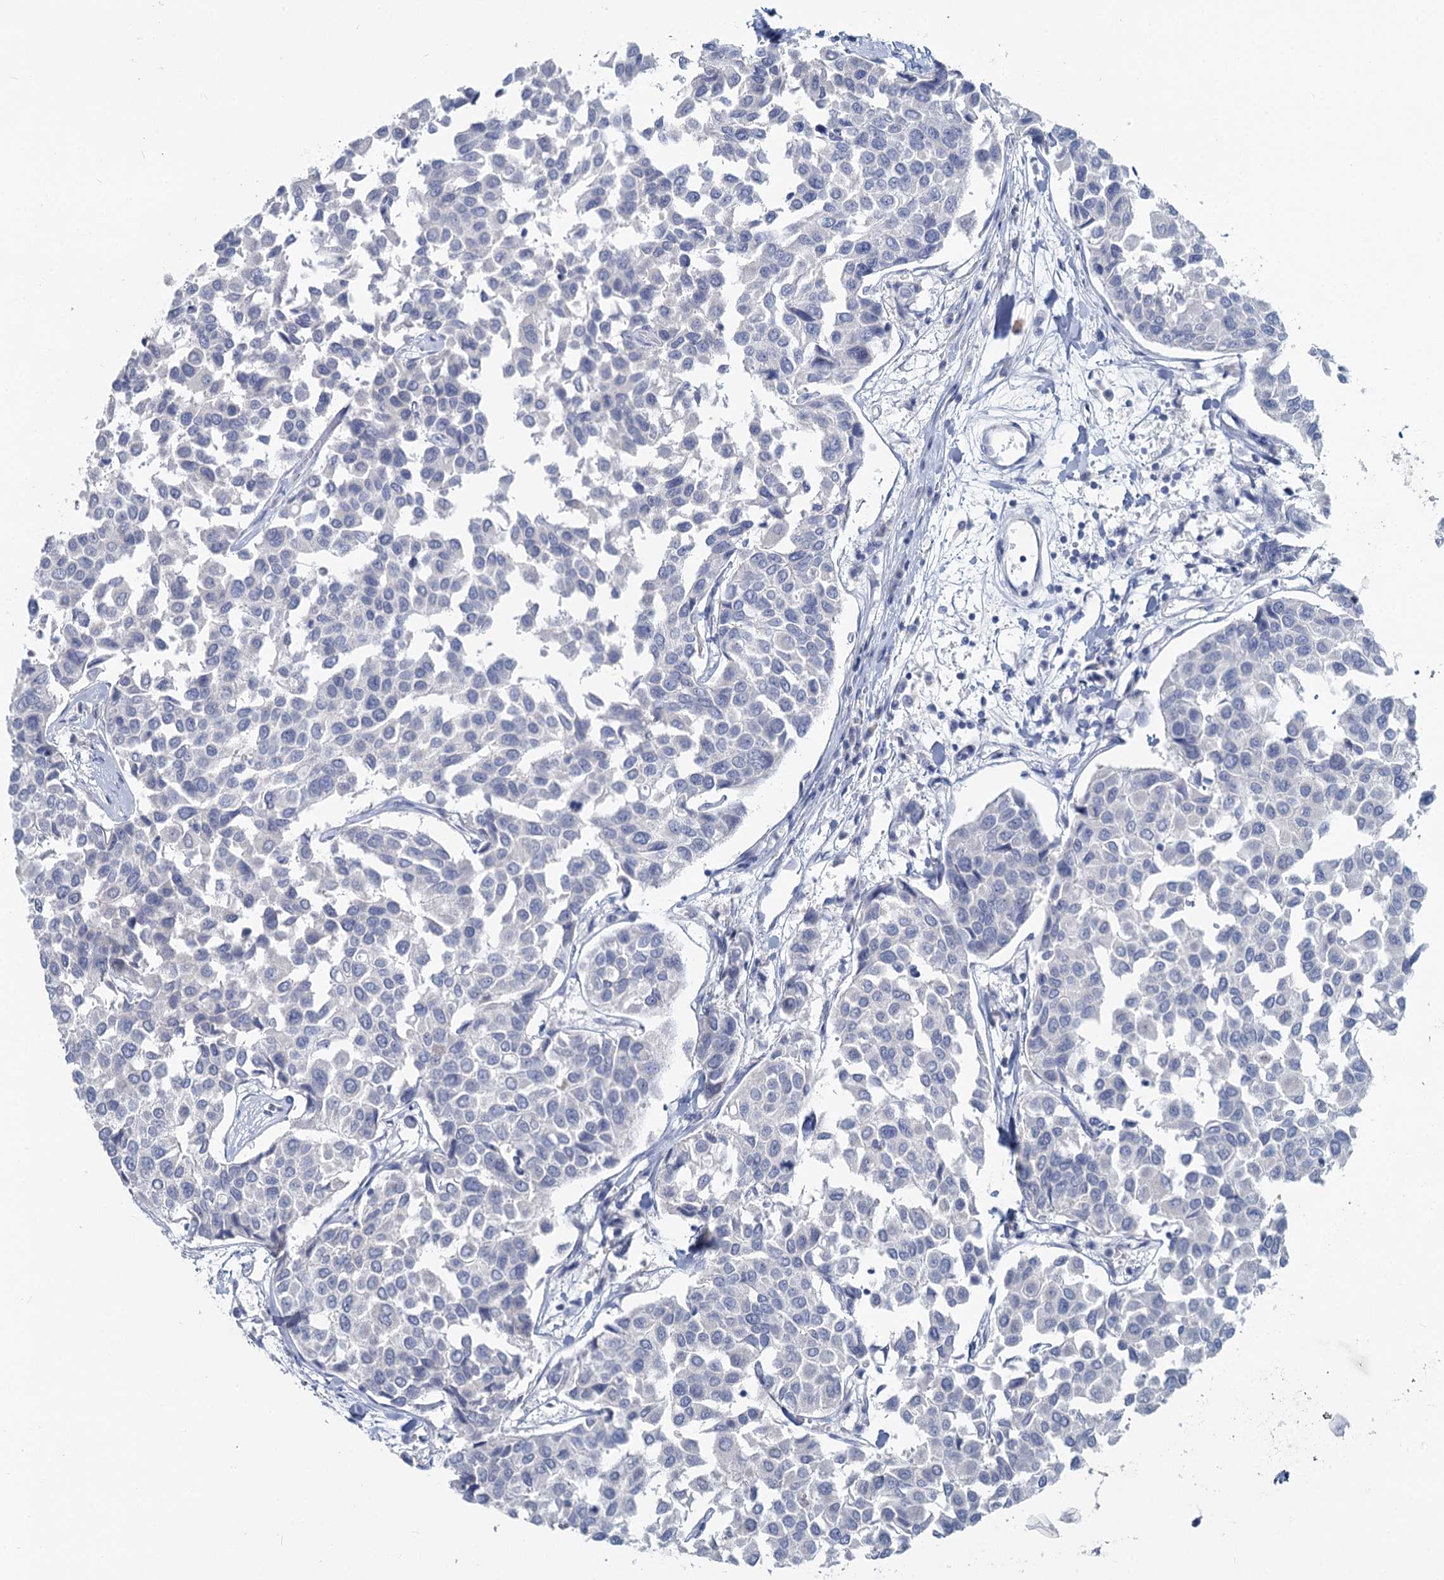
{"staining": {"intensity": "negative", "quantity": "none", "location": "none"}, "tissue": "breast cancer", "cell_type": "Tumor cells", "image_type": "cancer", "snomed": [{"axis": "morphology", "description": "Duct carcinoma"}, {"axis": "topography", "description": "Breast"}], "caption": "IHC micrograph of neoplastic tissue: invasive ductal carcinoma (breast) stained with DAB reveals no significant protein positivity in tumor cells. The staining was performed using DAB (3,3'-diaminobenzidine) to visualize the protein expression in brown, while the nuclei were stained in blue with hematoxylin (Magnification: 20x).", "gene": "CHGA", "patient": {"sex": "female", "age": 55}}